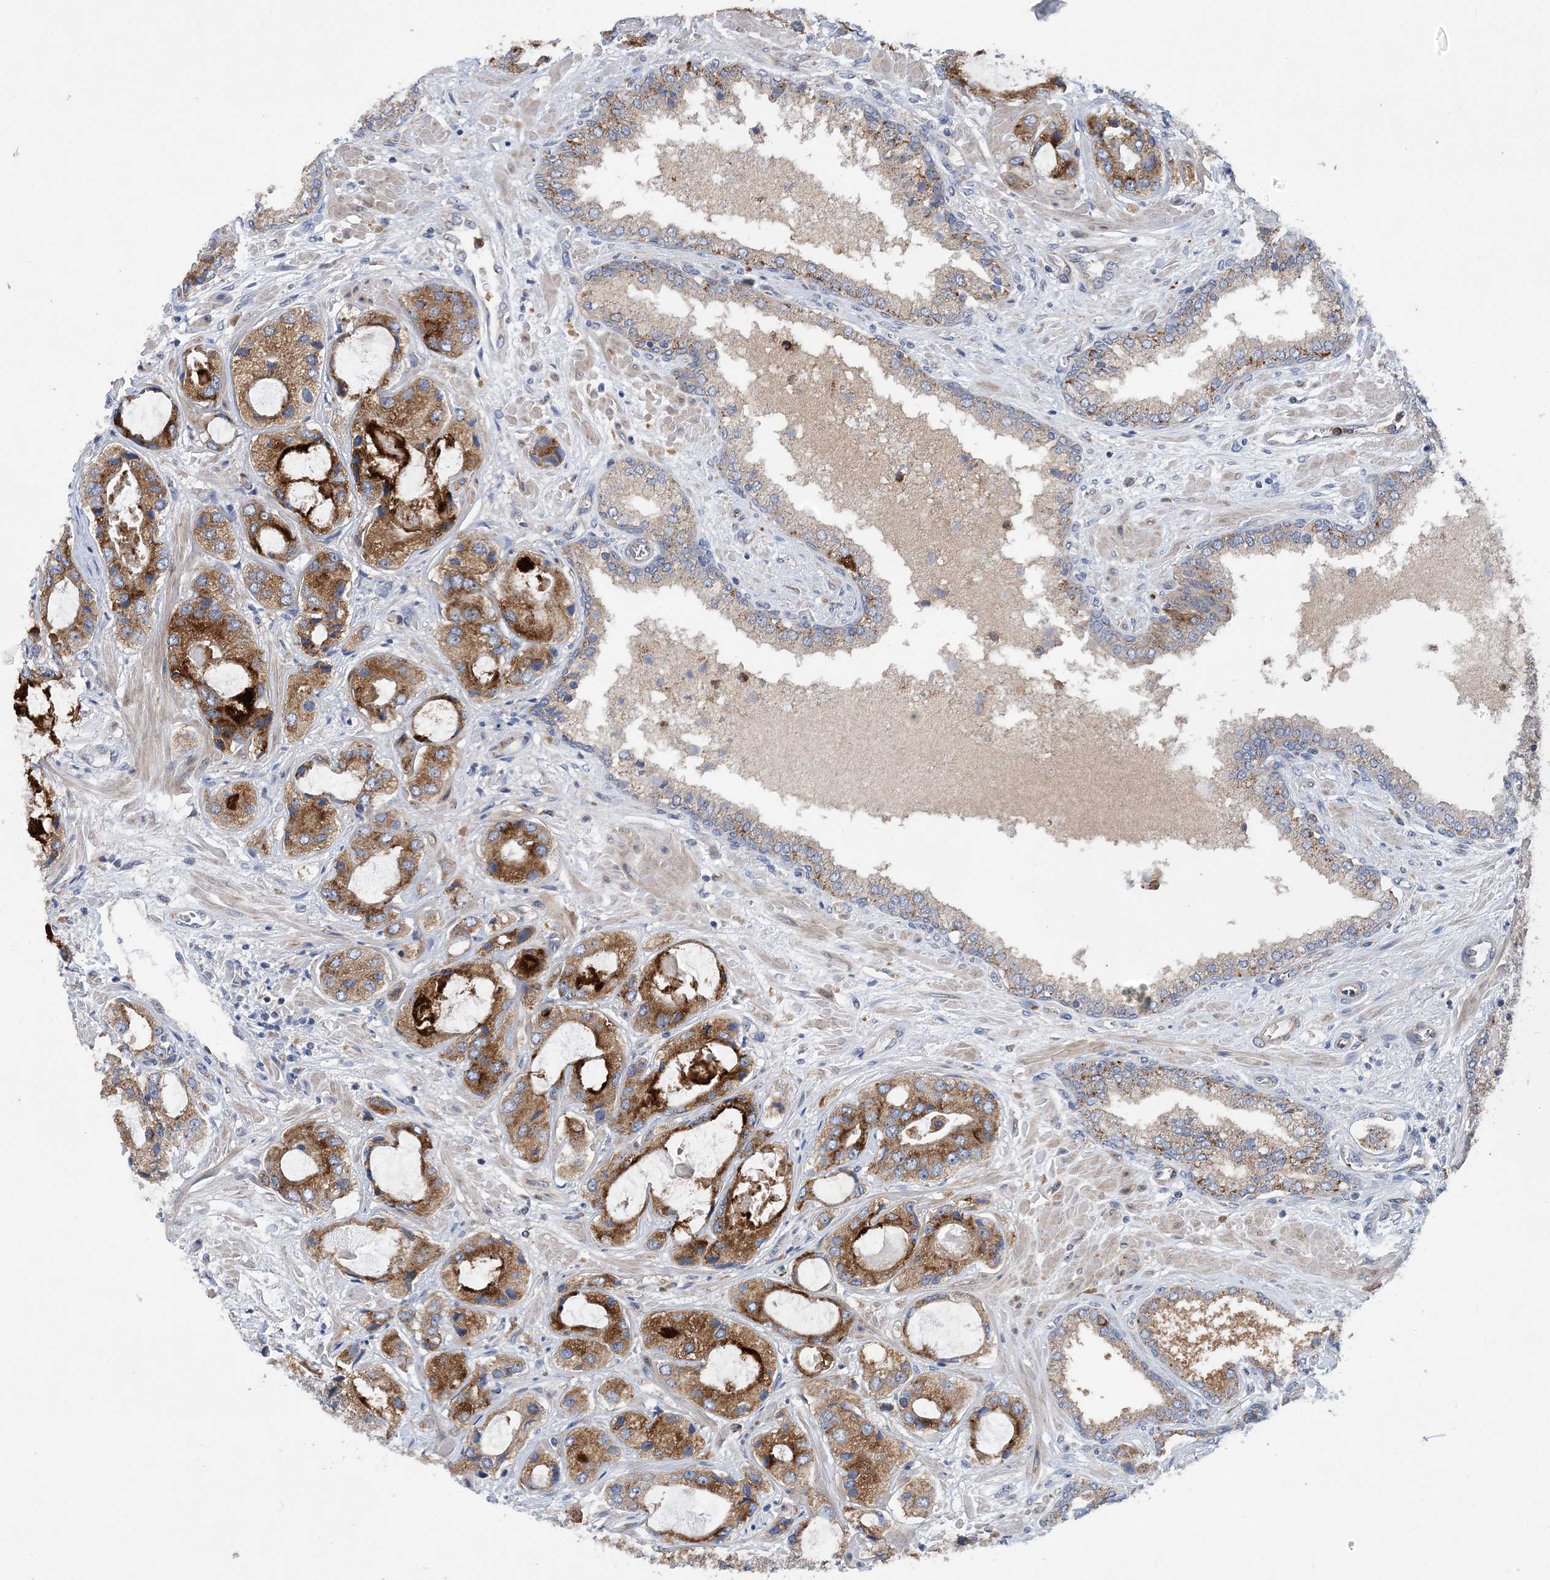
{"staining": {"intensity": "moderate", "quantity": ">75%", "location": "cytoplasmic/membranous"}, "tissue": "prostate cancer", "cell_type": "Tumor cells", "image_type": "cancer", "snomed": [{"axis": "morphology", "description": "Normal tissue, NOS"}, {"axis": "morphology", "description": "Adenocarcinoma, High grade"}, {"axis": "topography", "description": "Prostate"}, {"axis": "topography", "description": "Peripheral nerve tissue"}], "caption": "This photomicrograph demonstrates immunohistochemistry staining of prostate cancer (high-grade adenocarcinoma), with medium moderate cytoplasmic/membranous positivity in approximately >75% of tumor cells.", "gene": "PTTG1IP", "patient": {"sex": "male", "age": 59}}